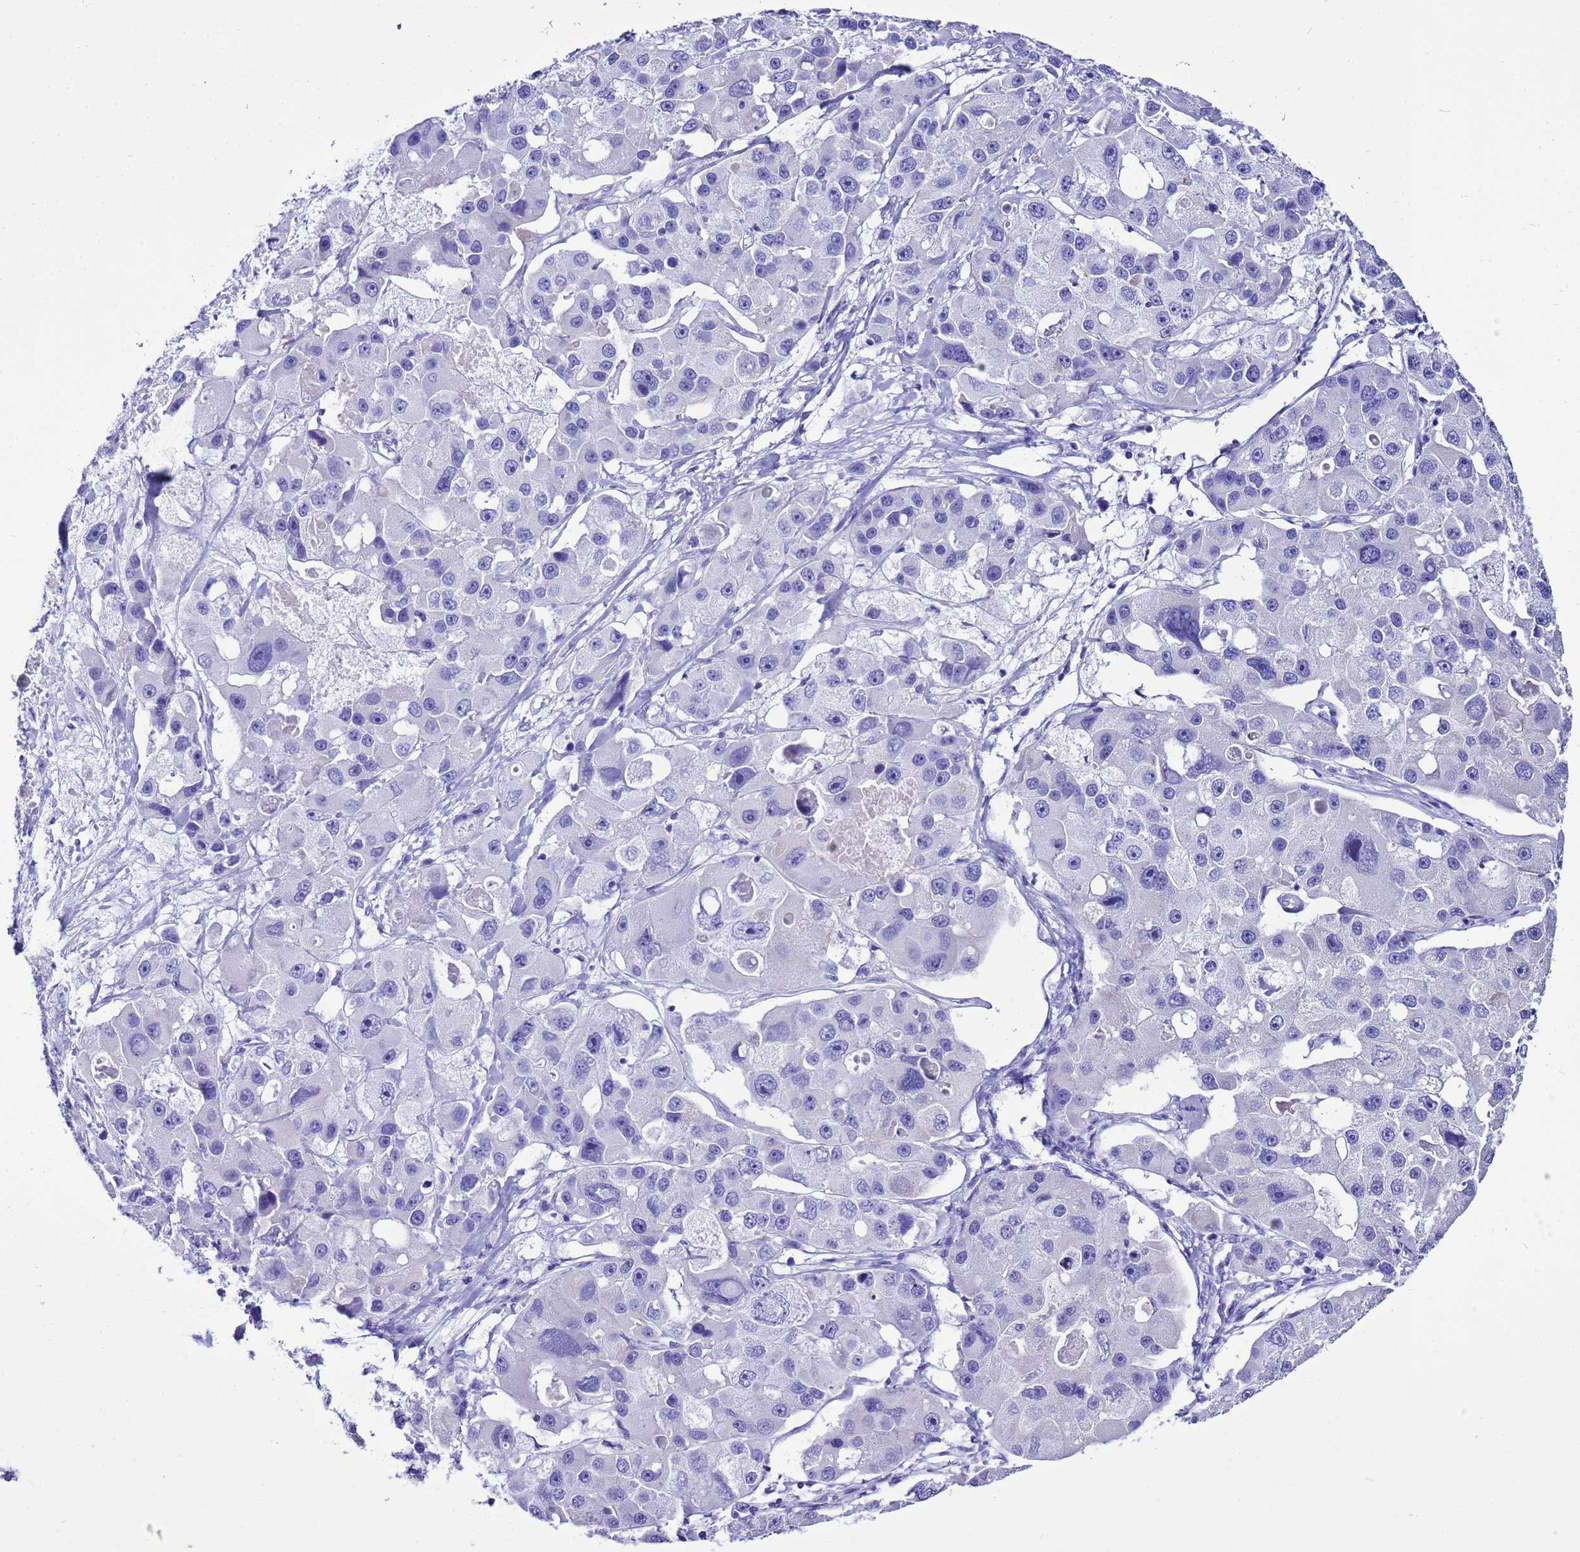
{"staining": {"intensity": "negative", "quantity": "none", "location": "none"}, "tissue": "lung cancer", "cell_type": "Tumor cells", "image_type": "cancer", "snomed": [{"axis": "morphology", "description": "Adenocarcinoma, NOS"}, {"axis": "topography", "description": "Lung"}], "caption": "Human adenocarcinoma (lung) stained for a protein using immunohistochemistry (IHC) reveals no positivity in tumor cells.", "gene": "BEST2", "patient": {"sex": "female", "age": 54}}